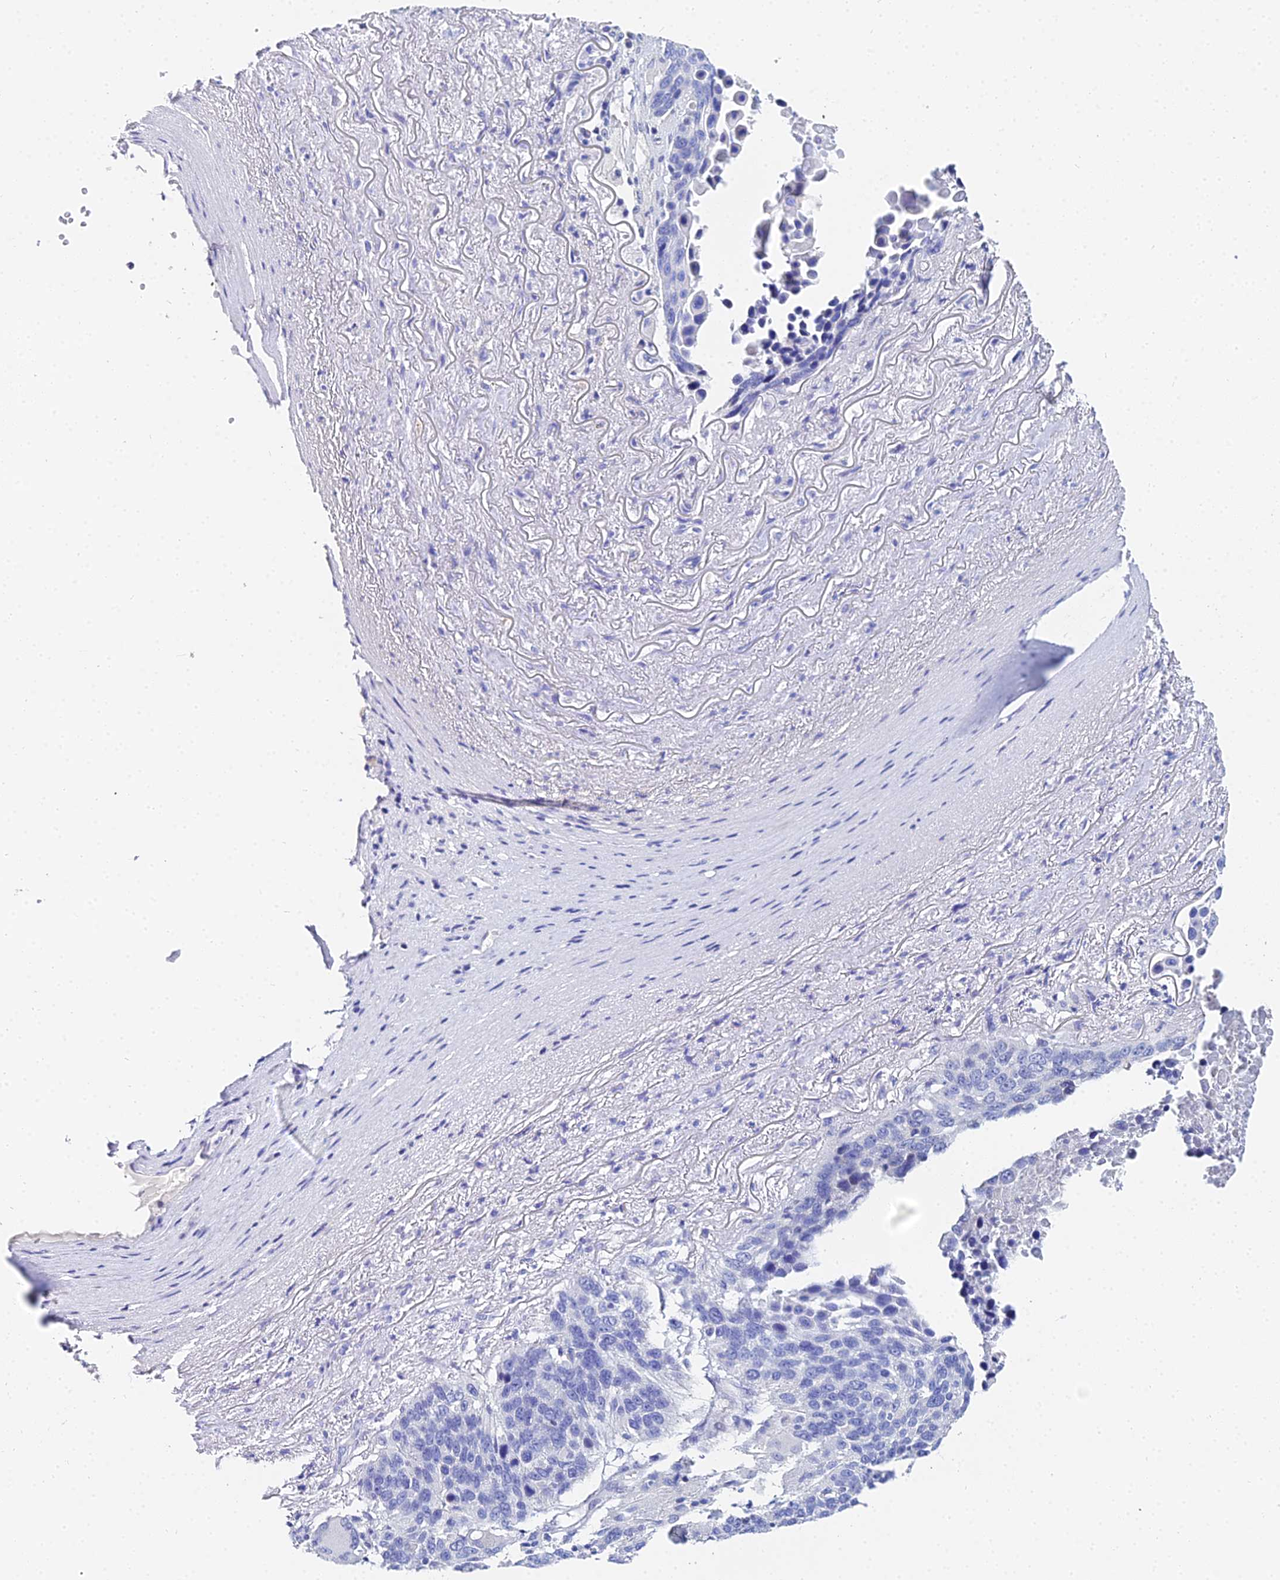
{"staining": {"intensity": "negative", "quantity": "none", "location": "none"}, "tissue": "lung cancer", "cell_type": "Tumor cells", "image_type": "cancer", "snomed": [{"axis": "morphology", "description": "Normal tissue, NOS"}, {"axis": "morphology", "description": "Squamous cell carcinoma, NOS"}, {"axis": "topography", "description": "Lymph node"}, {"axis": "topography", "description": "Lung"}], "caption": "This is an immunohistochemistry image of human lung cancer. There is no staining in tumor cells.", "gene": "OCM", "patient": {"sex": "male", "age": 66}}